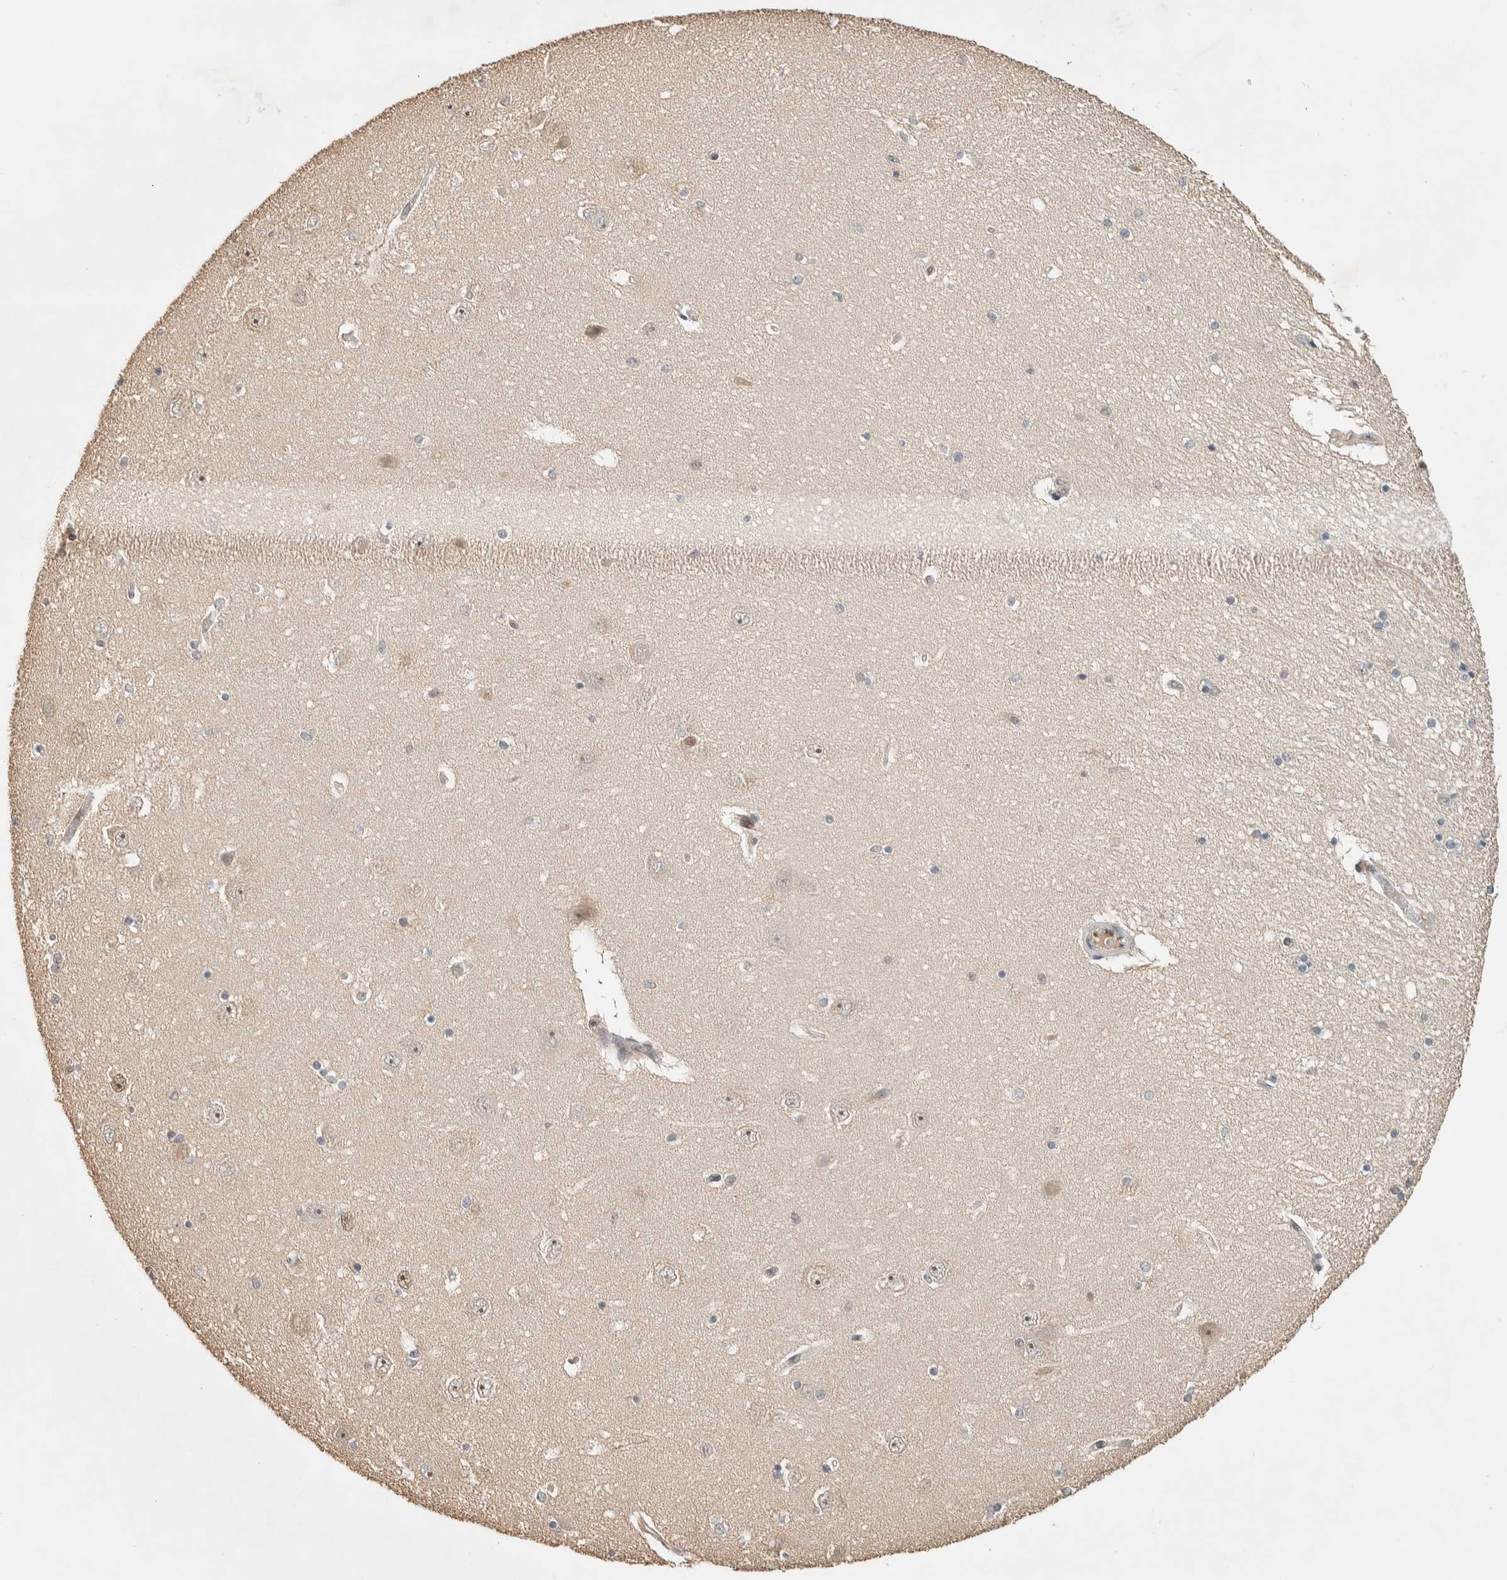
{"staining": {"intensity": "negative", "quantity": "none", "location": "none"}, "tissue": "hippocampus", "cell_type": "Glial cells", "image_type": "normal", "snomed": [{"axis": "morphology", "description": "Normal tissue, NOS"}, {"axis": "topography", "description": "Hippocampus"}], "caption": "Immunohistochemical staining of benign human hippocampus reveals no significant staining in glial cells.", "gene": "PUS7", "patient": {"sex": "female", "age": 54}}